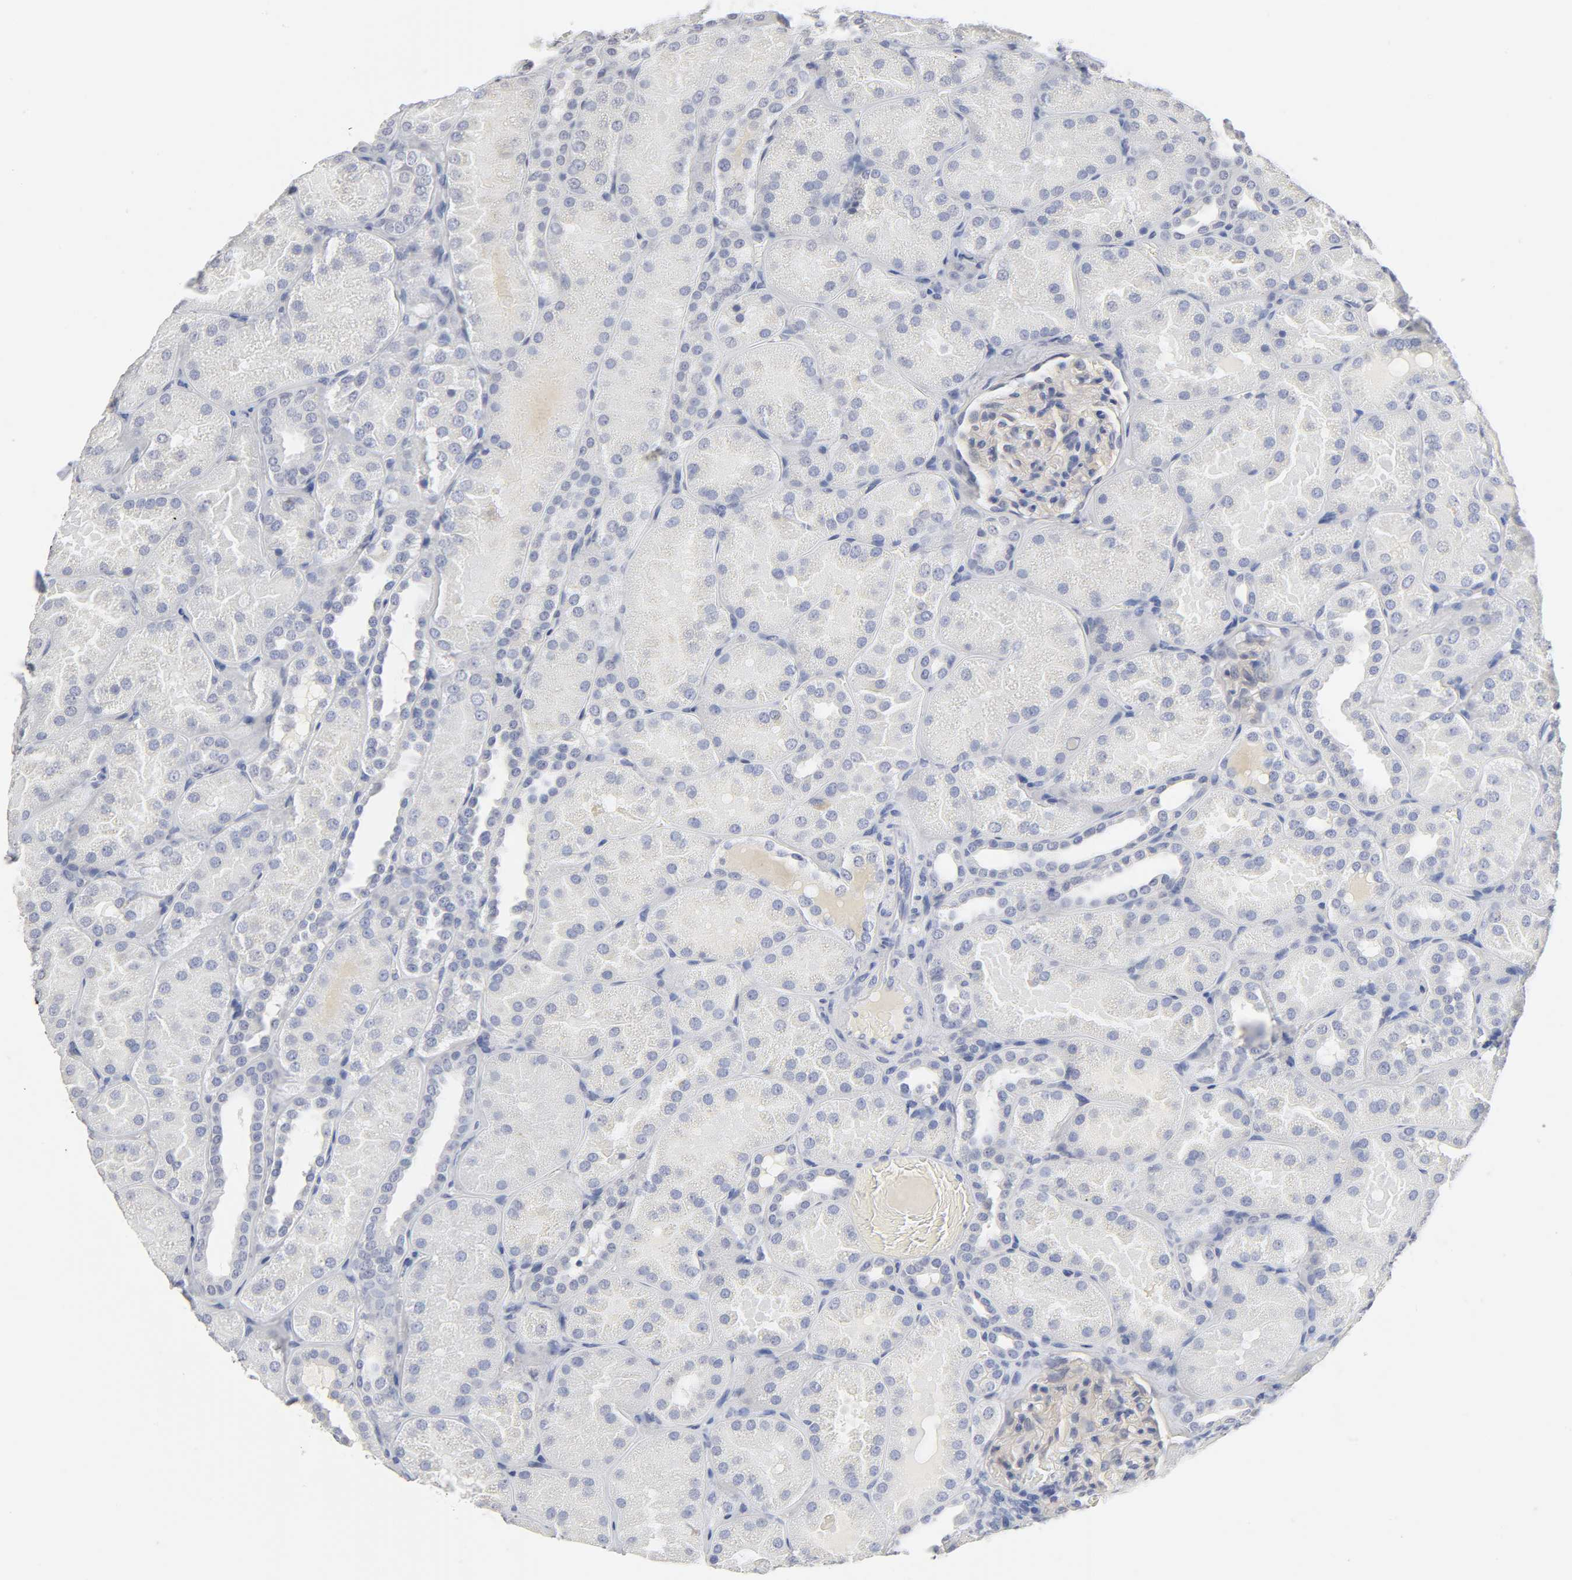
{"staining": {"intensity": "negative", "quantity": "none", "location": "none"}, "tissue": "kidney", "cell_type": "Cells in glomeruli", "image_type": "normal", "snomed": [{"axis": "morphology", "description": "Normal tissue, NOS"}, {"axis": "topography", "description": "Kidney"}], "caption": "Cells in glomeruli show no significant staining in normal kidney. (Stains: DAB immunohistochemistry (IHC) with hematoxylin counter stain, Microscopy: brightfield microscopy at high magnification).", "gene": "SLCO1B3", "patient": {"sex": "male", "age": 28}}